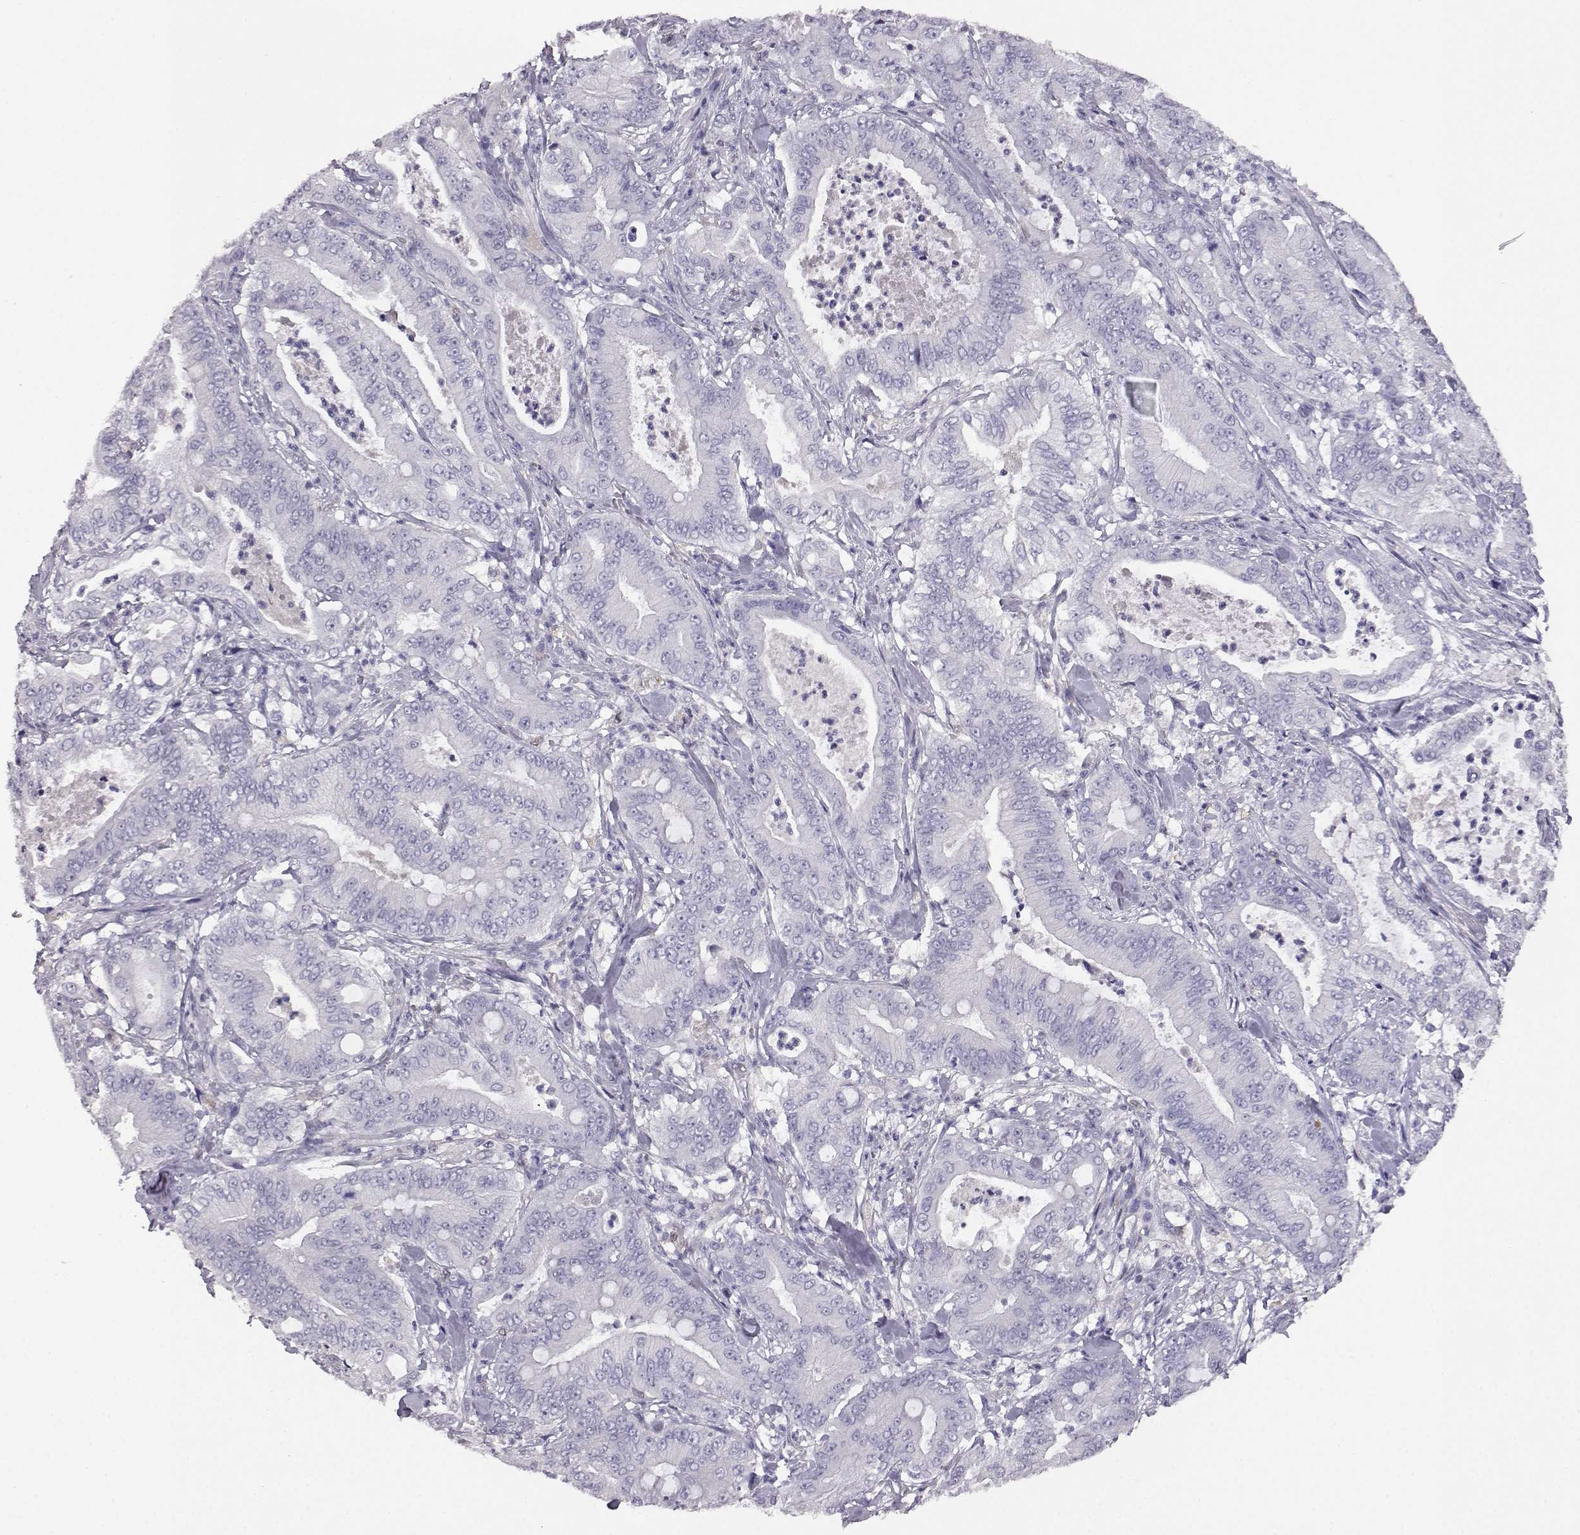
{"staining": {"intensity": "negative", "quantity": "none", "location": "none"}, "tissue": "pancreatic cancer", "cell_type": "Tumor cells", "image_type": "cancer", "snomed": [{"axis": "morphology", "description": "Adenocarcinoma, NOS"}, {"axis": "topography", "description": "Pancreas"}], "caption": "A histopathology image of human pancreatic cancer (adenocarcinoma) is negative for staining in tumor cells.", "gene": "AKR1B1", "patient": {"sex": "male", "age": 71}}